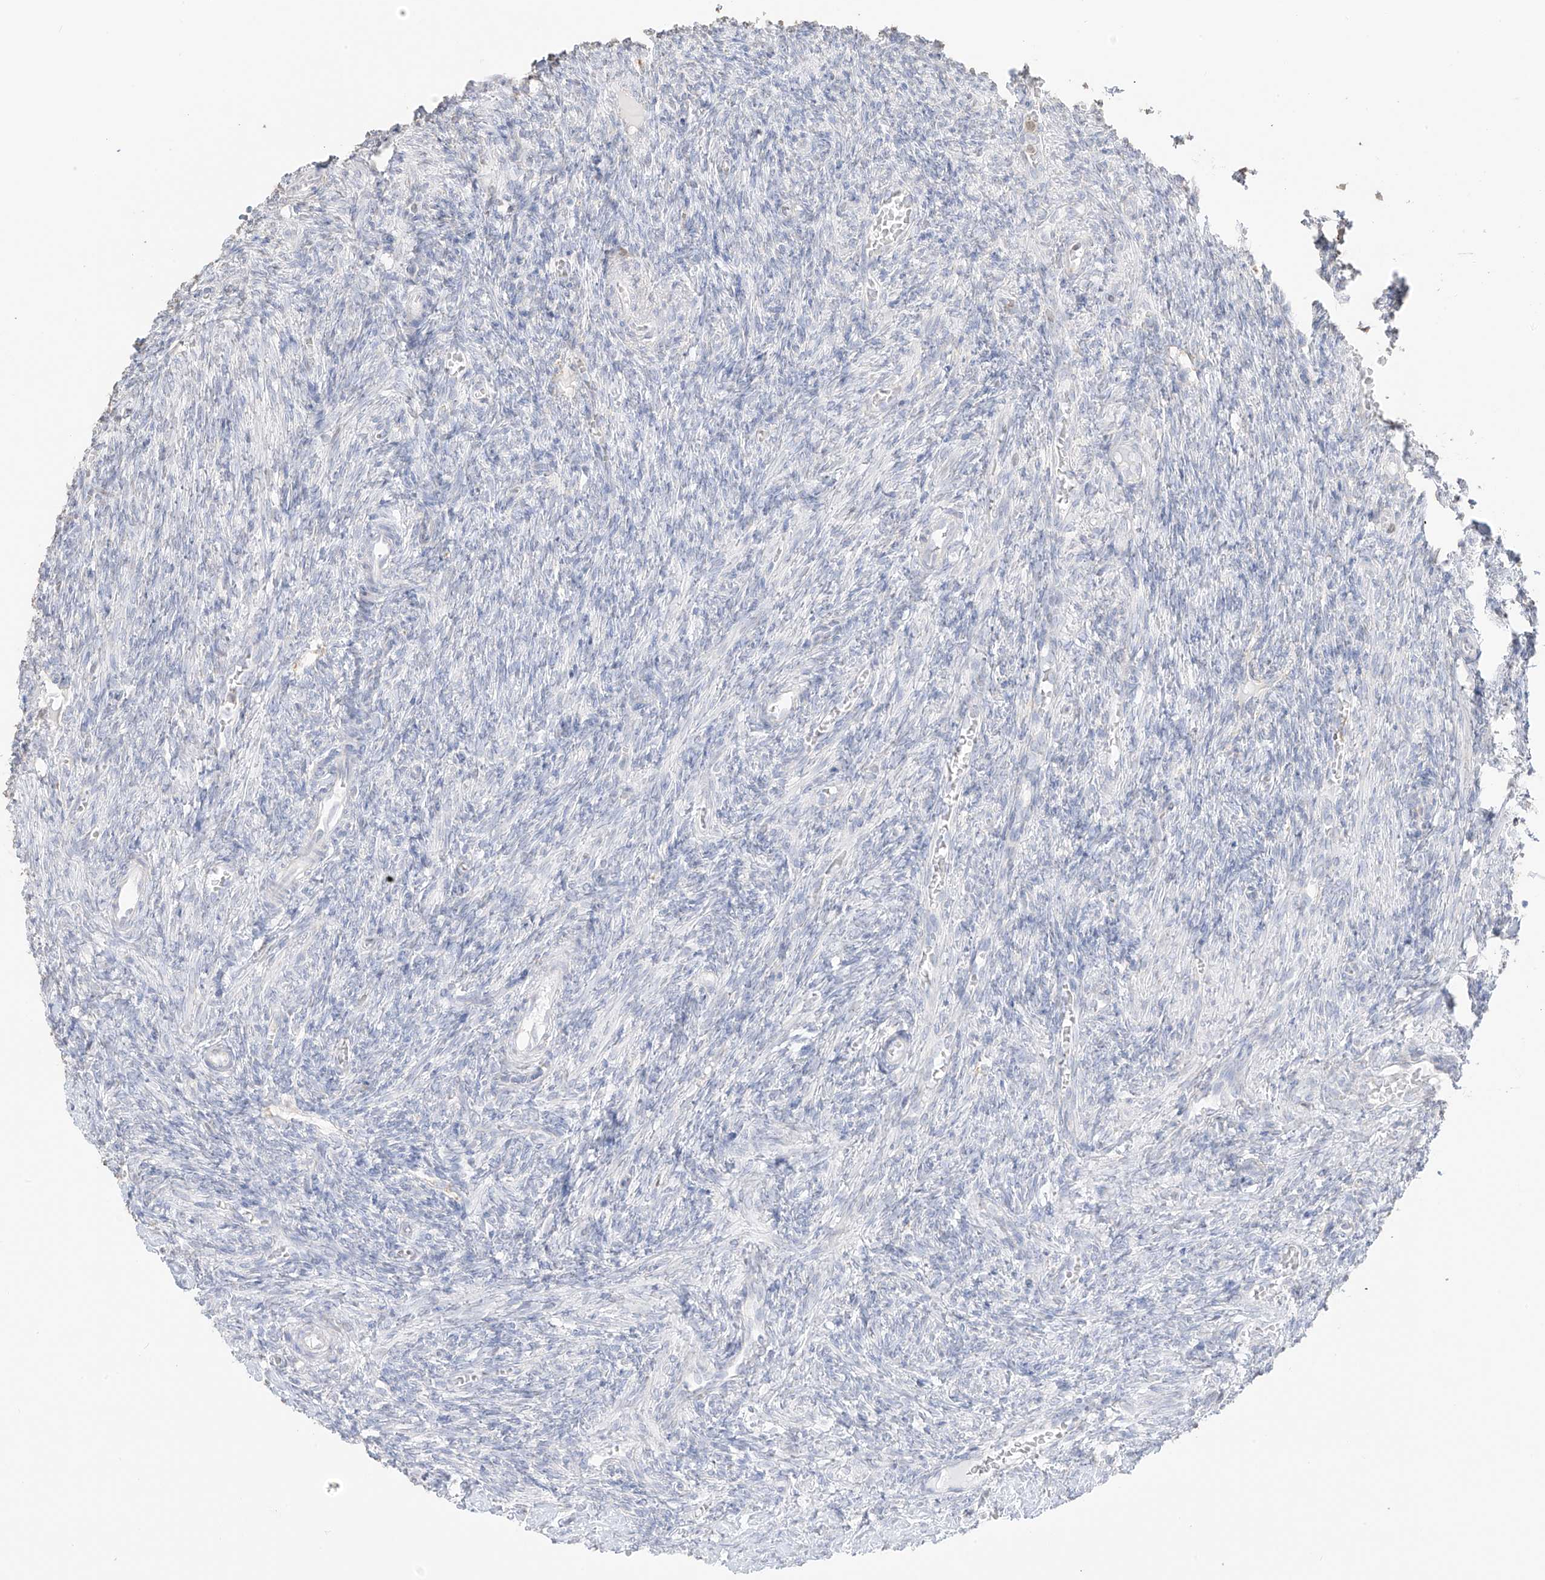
{"staining": {"intensity": "negative", "quantity": "none", "location": "none"}, "tissue": "ovary", "cell_type": "Ovarian stroma cells", "image_type": "normal", "snomed": [{"axis": "morphology", "description": "Normal tissue, NOS"}, {"axis": "topography", "description": "Ovary"}], "caption": "A high-resolution histopathology image shows immunohistochemistry staining of benign ovary, which shows no significant positivity in ovarian stroma cells.", "gene": "LRRC59", "patient": {"sex": "female", "age": 27}}